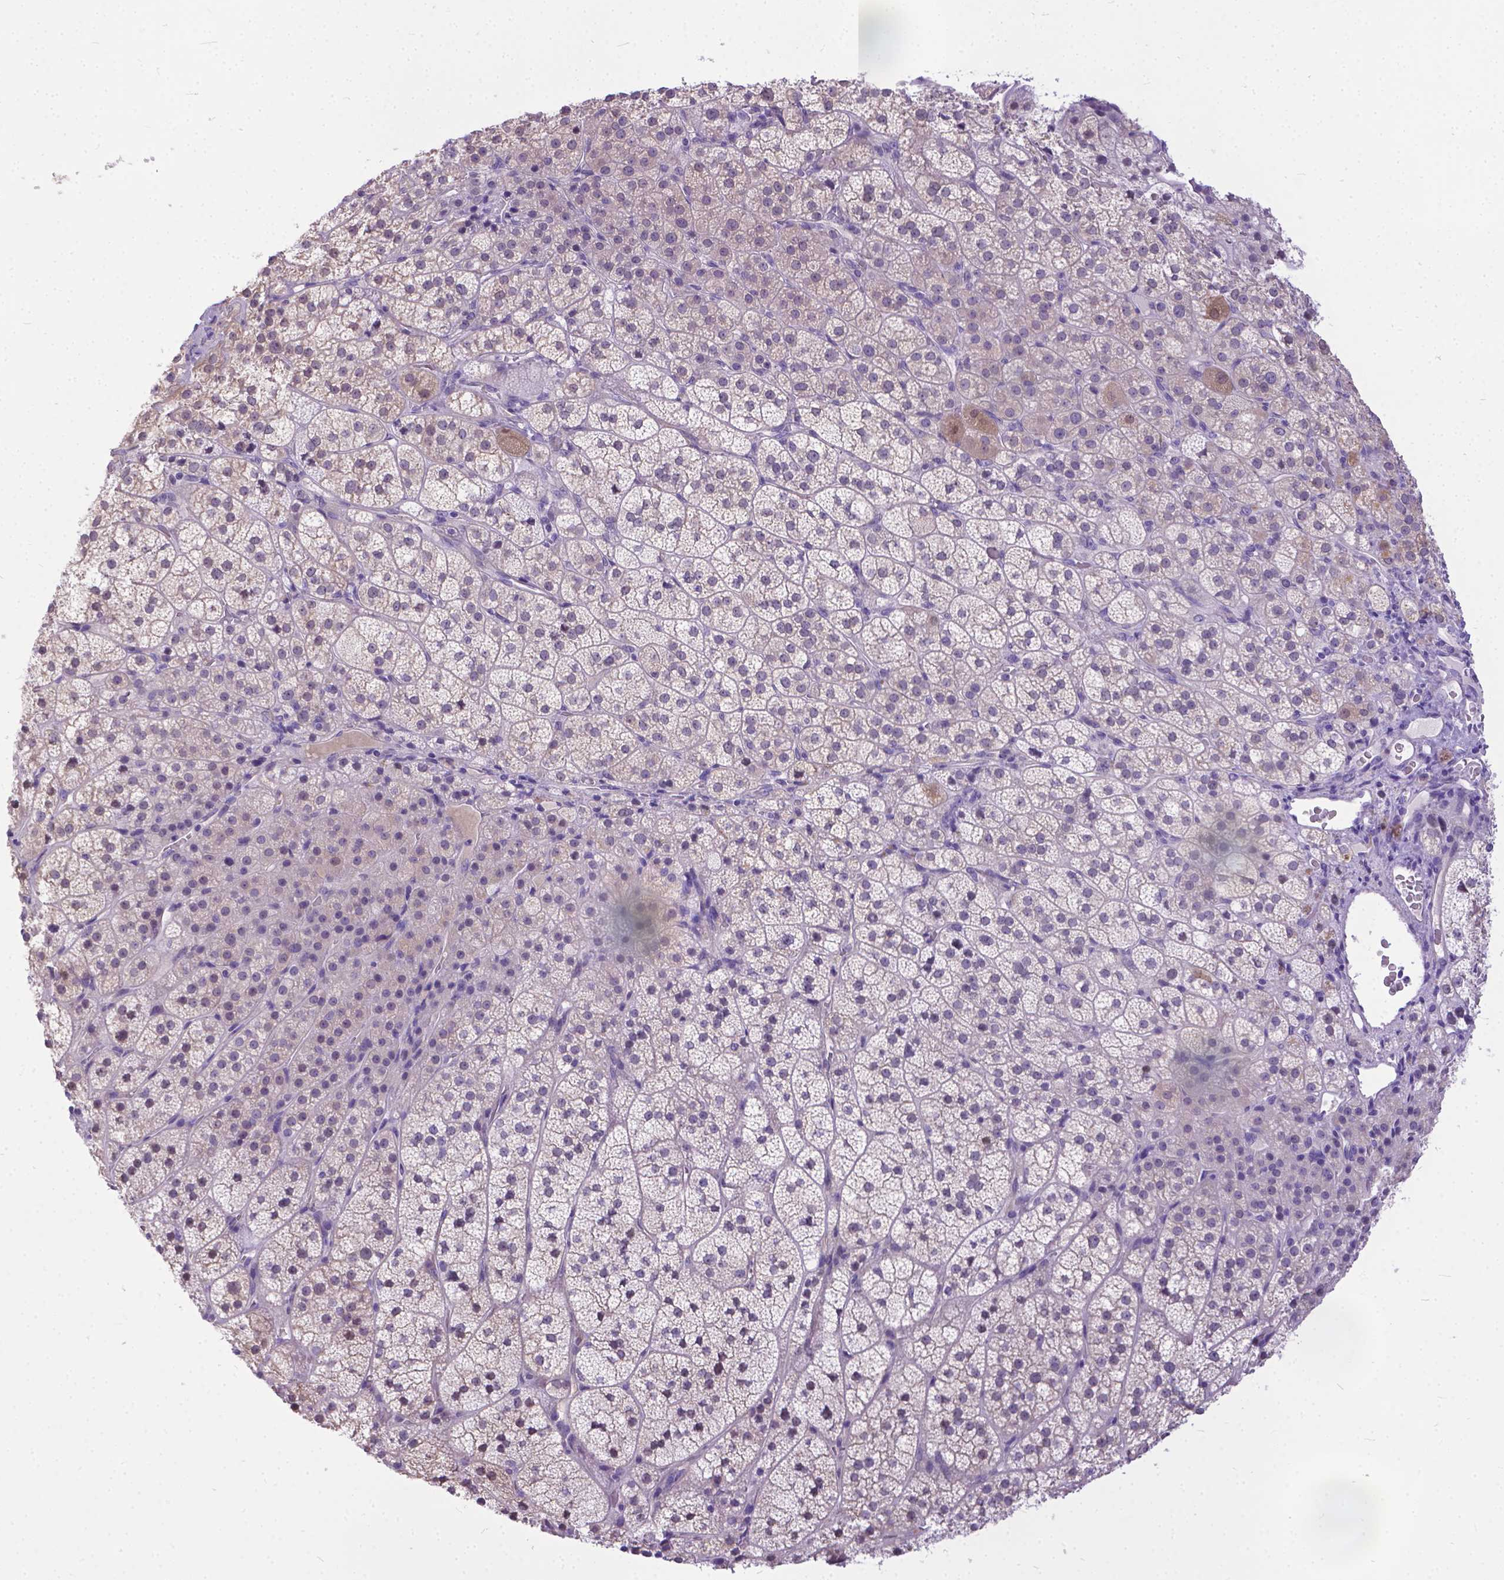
{"staining": {"intensity": "negative", "quantity": "none", "location": "none"}, "tissue": "adrenal gland", "cell_type": "Glandular cells", "image_type": "normal", "snomed": [{"axis": "morphology", "description": "Normal tissue, NOS"}, {"axis": "topography", "description": "Adrenal gland"}], "caption": "An IHC histopathology image of normal adrenal gland is shown. There is no staining in glandular cells of adrenal gland.", "gene": "TTLL6", "patient": {"sex": "female", "age": 60}}